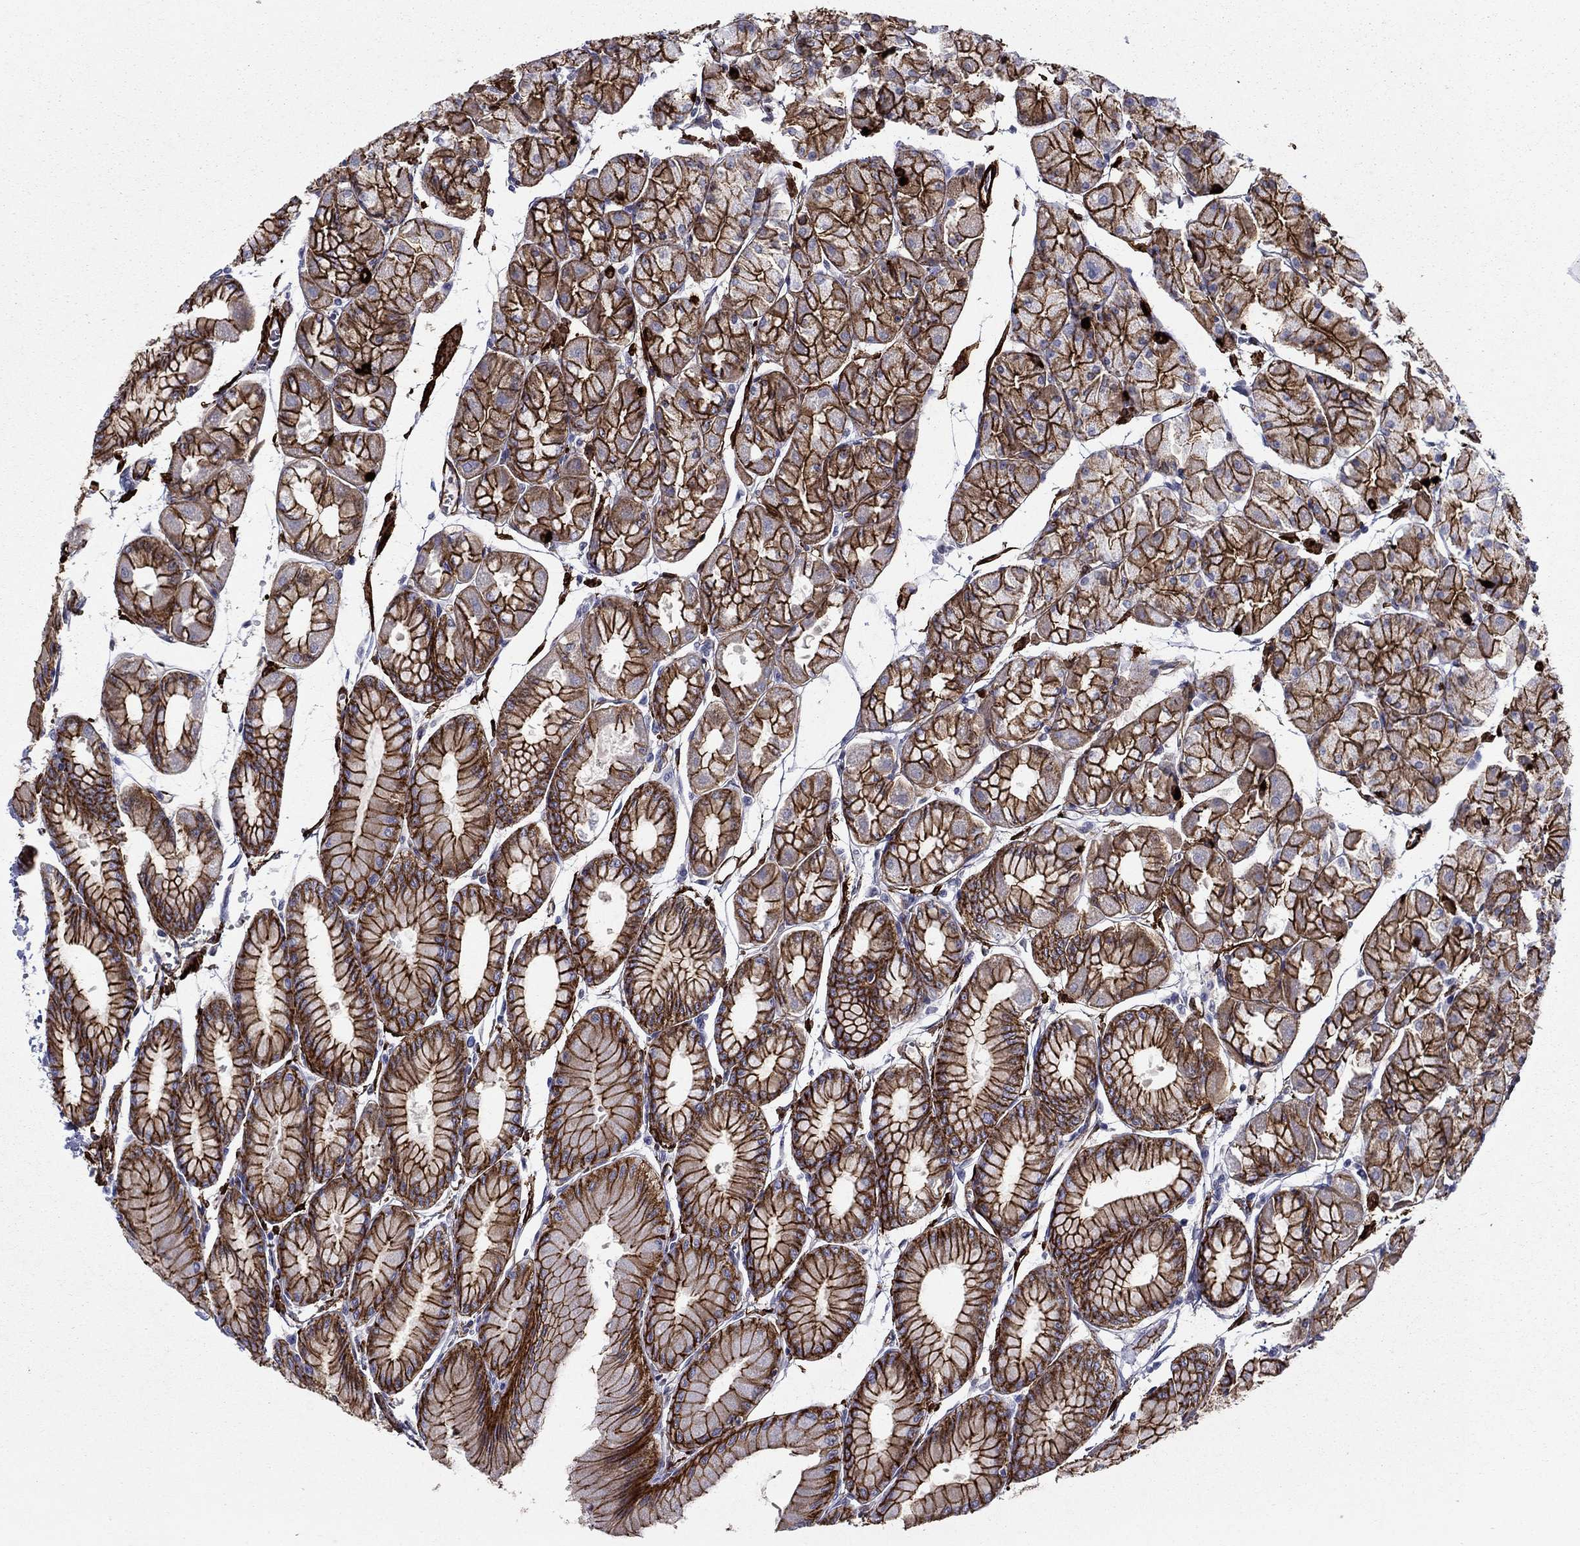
{"staining": {"intensity": "strong", "quantity": ">75%", "location": "cytoplasmic/membranous"}, "tissue": "stomach", "cell_type": "Glandular cells", "image_type": "normal", "snomed": [{"axis": "morphology", "description": "Normal tissue, NOS"}, {"axis": "topography", "description": "Stomach, upper"}], "caption": "IHC of normal stomach exhibits high levels of strong cytoplasmic/membranous expression in about >75% of glandular cells.", "gene": "KRBA1", "patient": {"sex": "male", "age": 60}}